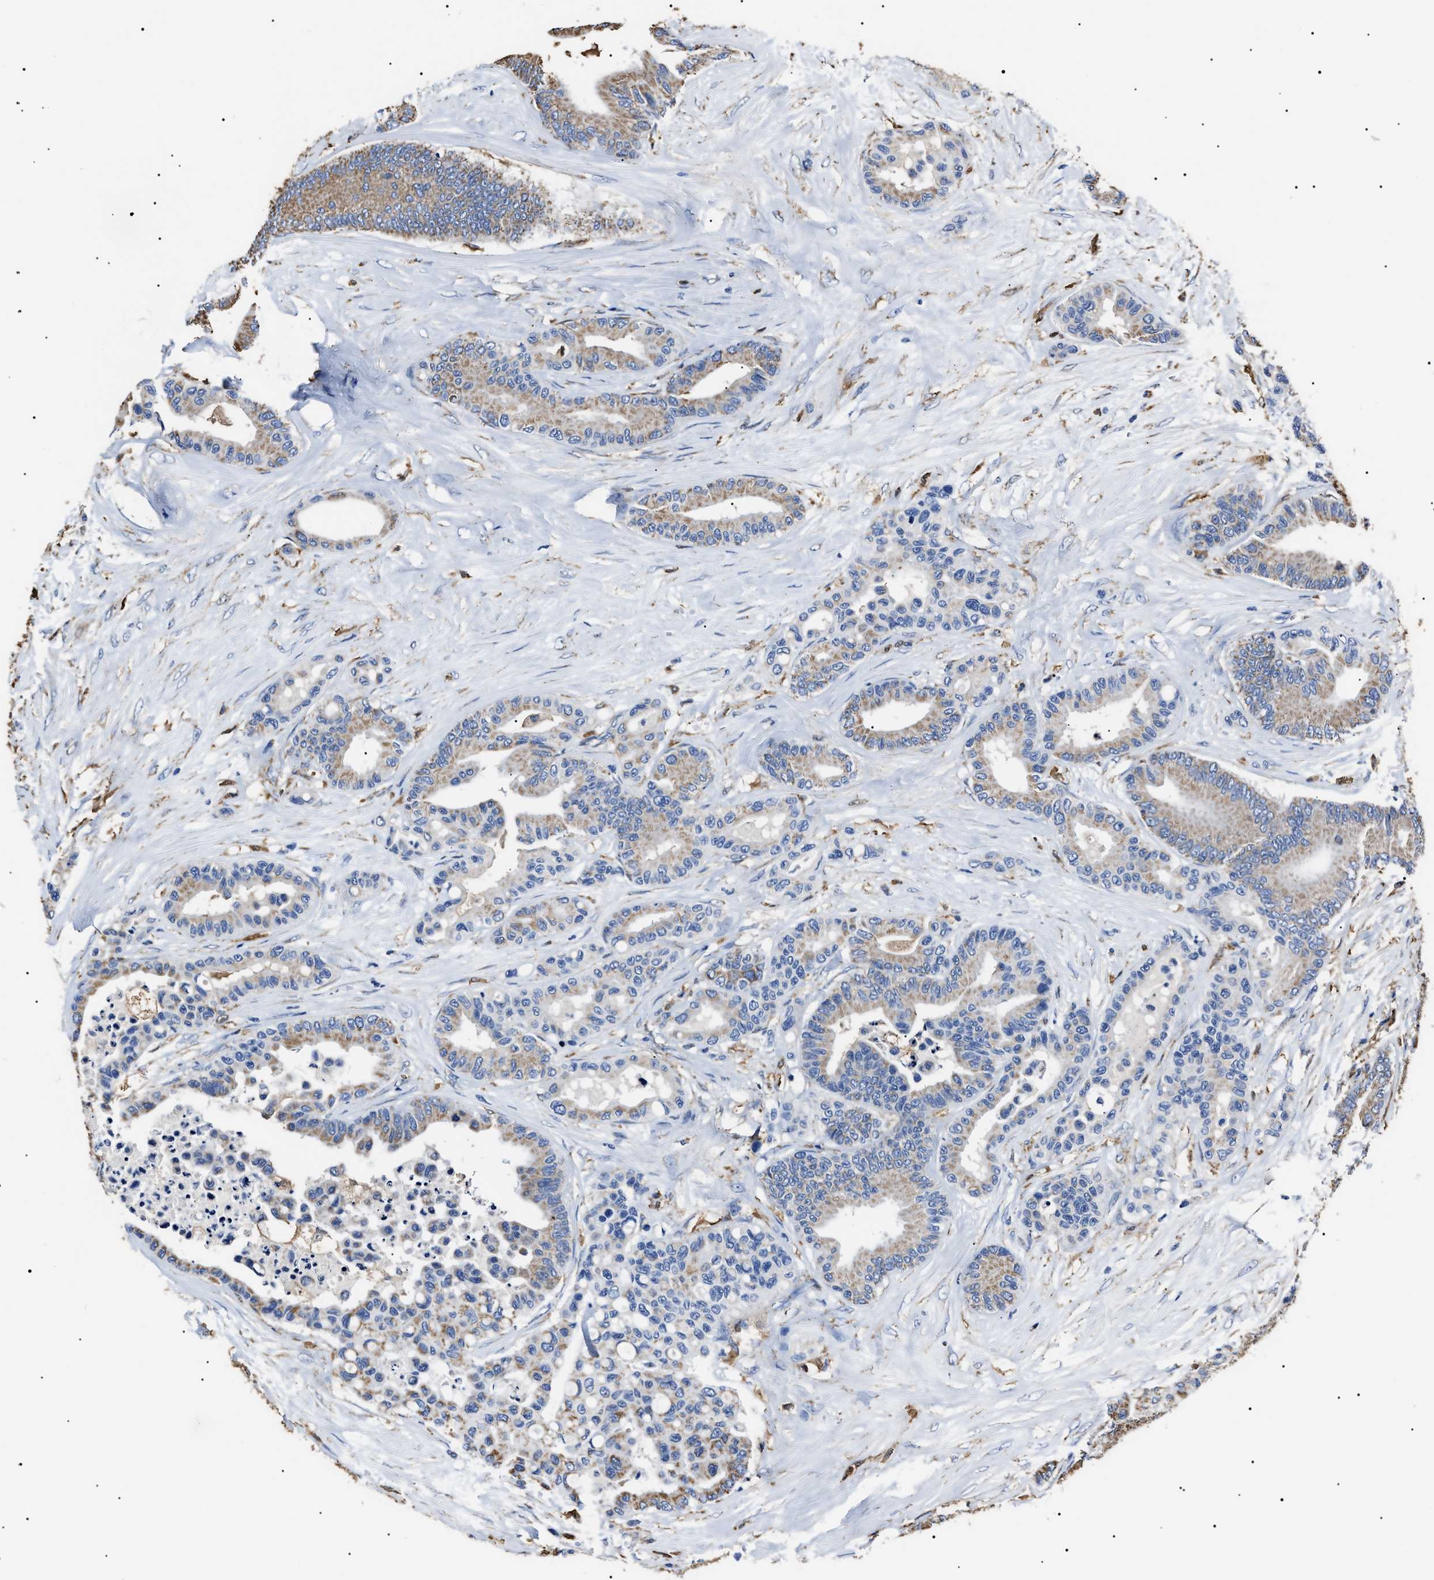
{"staining": {"intensity": "moderate", "quantity": "25%-75%", "location": "cytoplasmic/membranous"}, "tissue": "colorectal cancer", "cell_type": "Tumor cells", "image_type": "cancer", "snomed": [{"axis": "morphology", "description": "Adenocarcinoma, NOS"}, {"axis": "topography", "description": "Colon"}], "caption": "Colorectal adenocarcinoma stained with IHC reveals moderate cytoplasmic/membranous staining in about 25%-75% of tumor cells. The staining was performed using DAB (3,3'-diaminobenzidine), with brown indicating positive protein expression. Nuclei are stained blue with hematoxylin.", "gene": "ALDH1A1", "patient": {"sex": "male", "age": 82}}